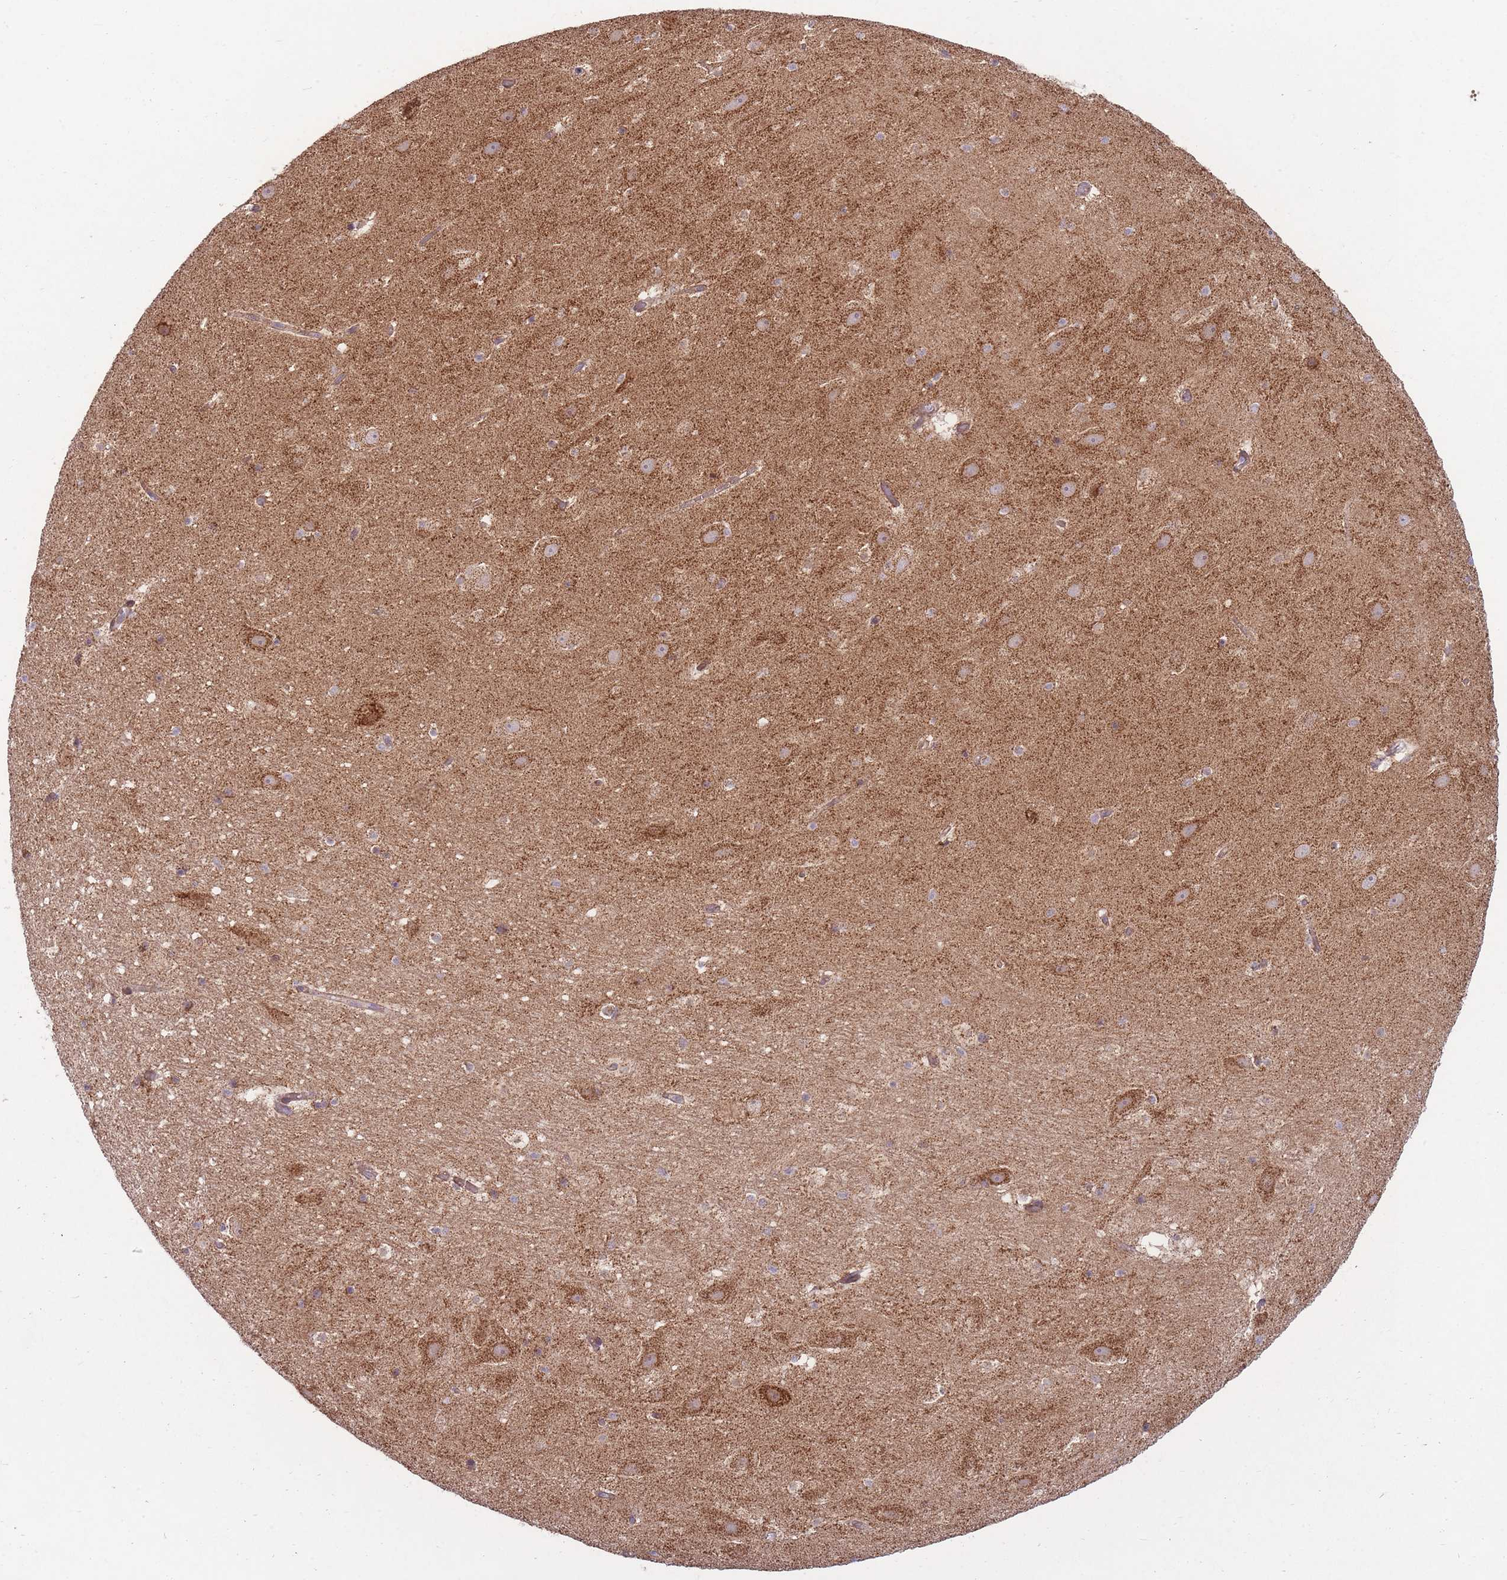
{"staining": {"intensity": "weak", "quantity": "25%-75%", "location": "cytoplasmic/membranous"}, "tissue": "hippocampus", "cell_type": "Glial cells", "image_type": "normal", "snomed": [{"axis": "morphology", "description": "Normal tissue, NOS"}, {"axis": "topography", "description": "Hippocampus"}], "caption": "Weak cytoplasmic/membranous positivity is seen in approximately 25%-75% of glial cells in unremarkable hippocampus. (DAB (3,3'-diaminobenzidine) = brown stain, brightfield microscopy at high magnification).", "gene": "ENSG00000255639", "patient": {"sex": "male", "age": 37}}